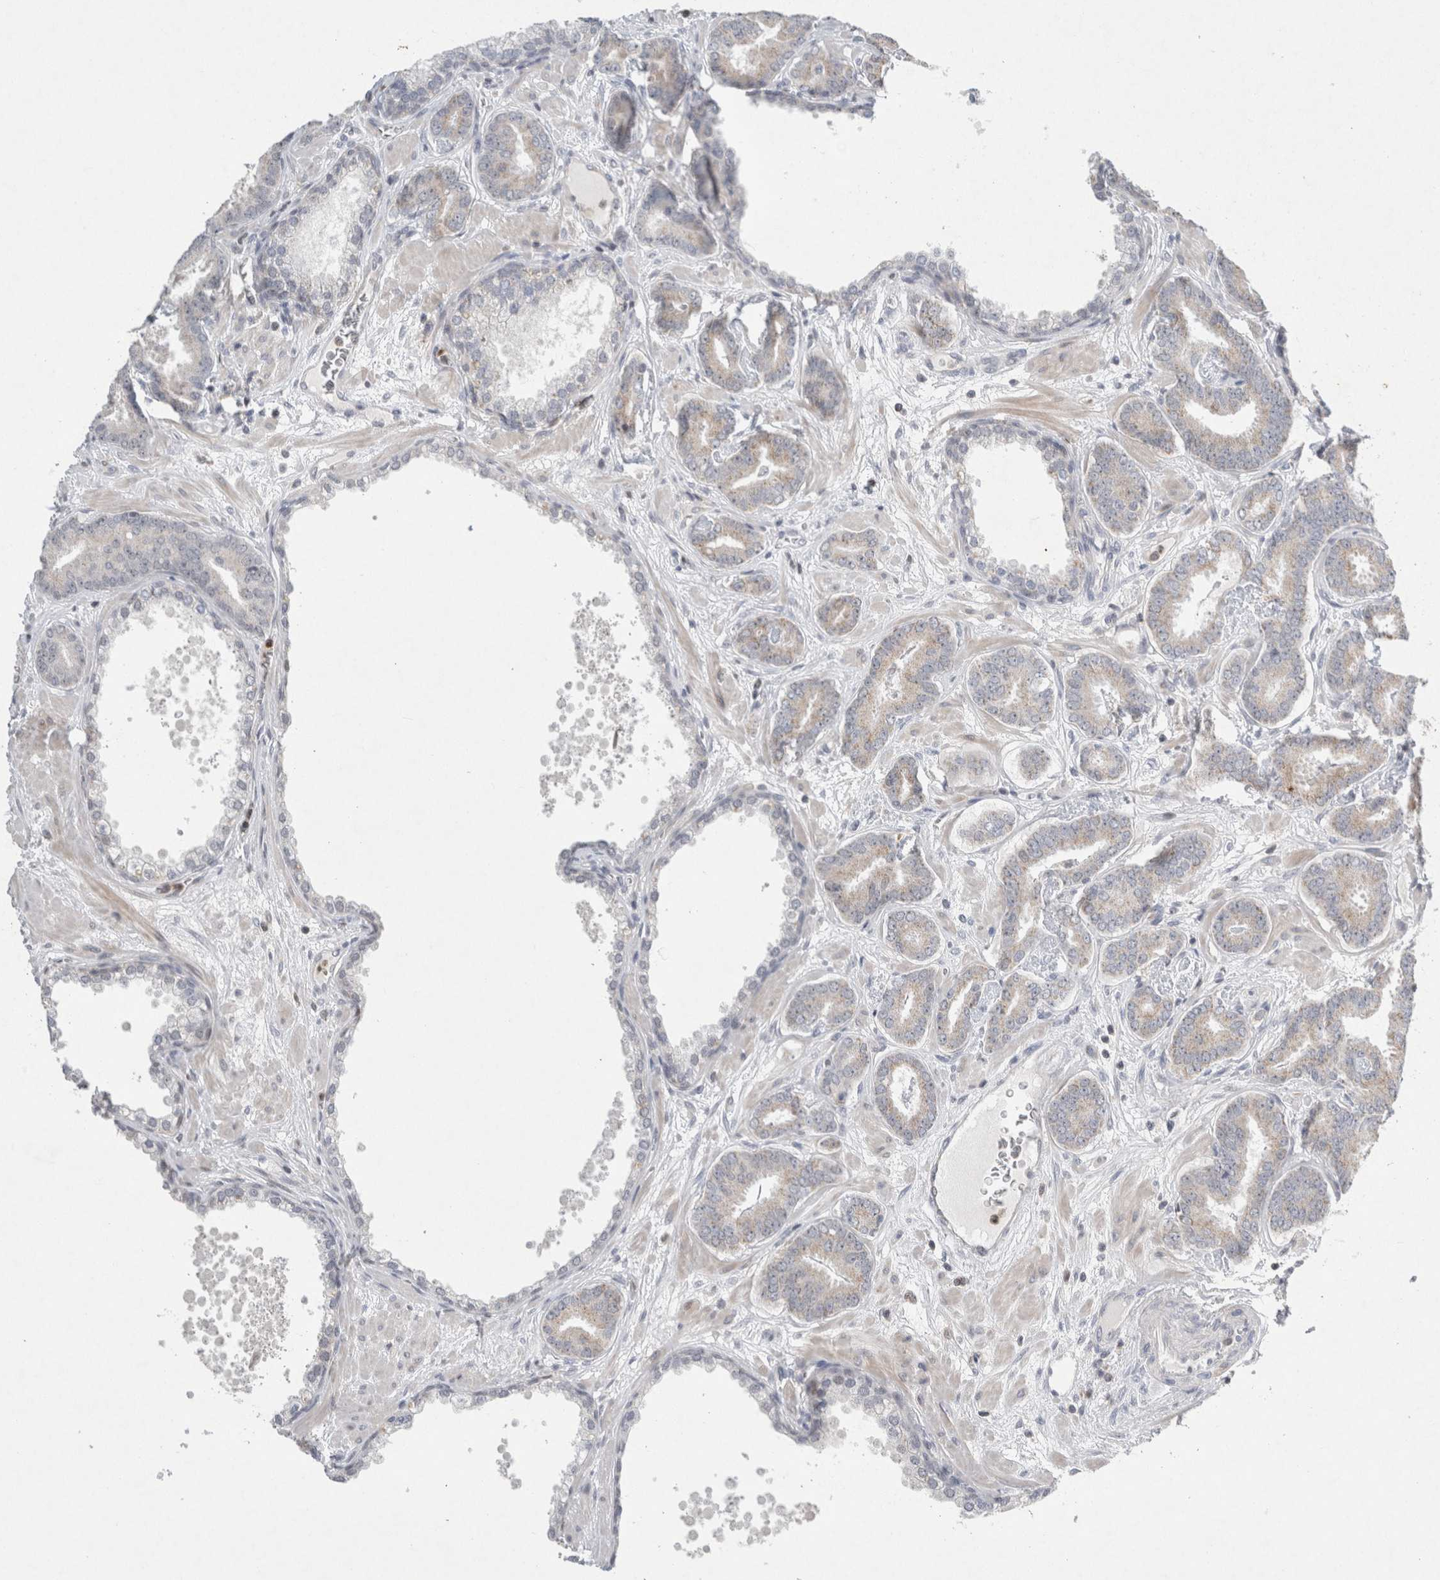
{"staining": {"intensity": "weak", "quantity": "<25%", "location": "cytoplasmic/membranous"}, "tissue": "prostate cancer", "cell_type": "Tumor cells", "image_type": "cancer", "snomed": [{"axis": "morphology", "description": "Adenocarcinoma, Low grade"}, {"axis": "topography", "description": "Prostate"}], "caption": "Prostate cancer (adenocarcinoma (low-grade)) stained for a protein using immunohistochemistry (IHC) shows no positivity tumor cells.", "gene": "AGMAT", "patient": {"sex": "male", "age": 62}}